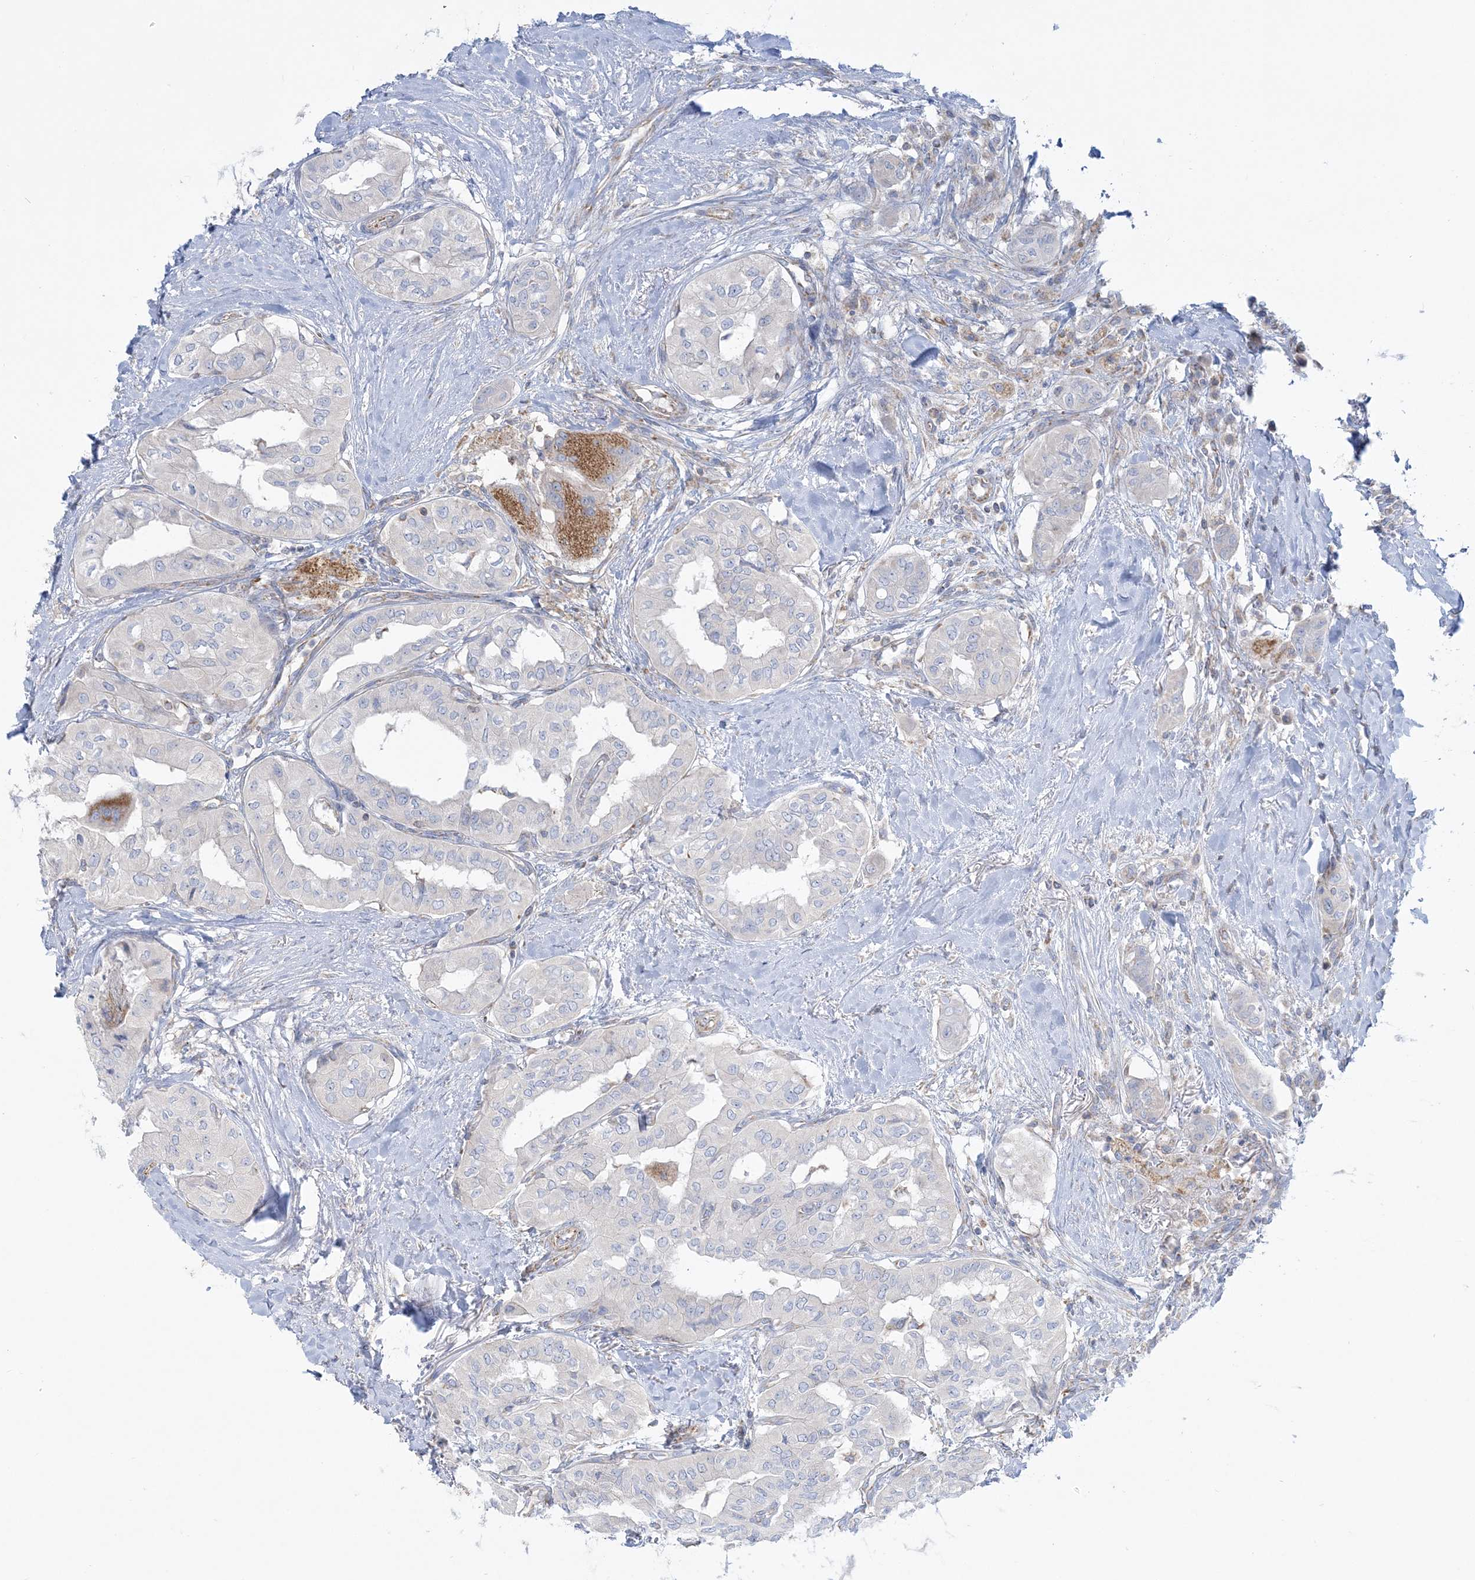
{"staining": {"intensity": "negative", "quantity": "none", "location": "none"}, "tissue": "thyroid cancer", "cell_type": "Tumor cells", "image_type": "cancer", "snomed": [{"axis": "morphology", "description": "Papillary adenocarcinoma, NOS"}, {"axis": "topography", "description": "Thyroid gland"}], "caption": "Protein analysis of papillary adenocarcinoma (thyroid) demonstrates no significant positivity in tumor cells.", "gene": "TBC1D14", "patient": {"sex": "female", "age": 59}}